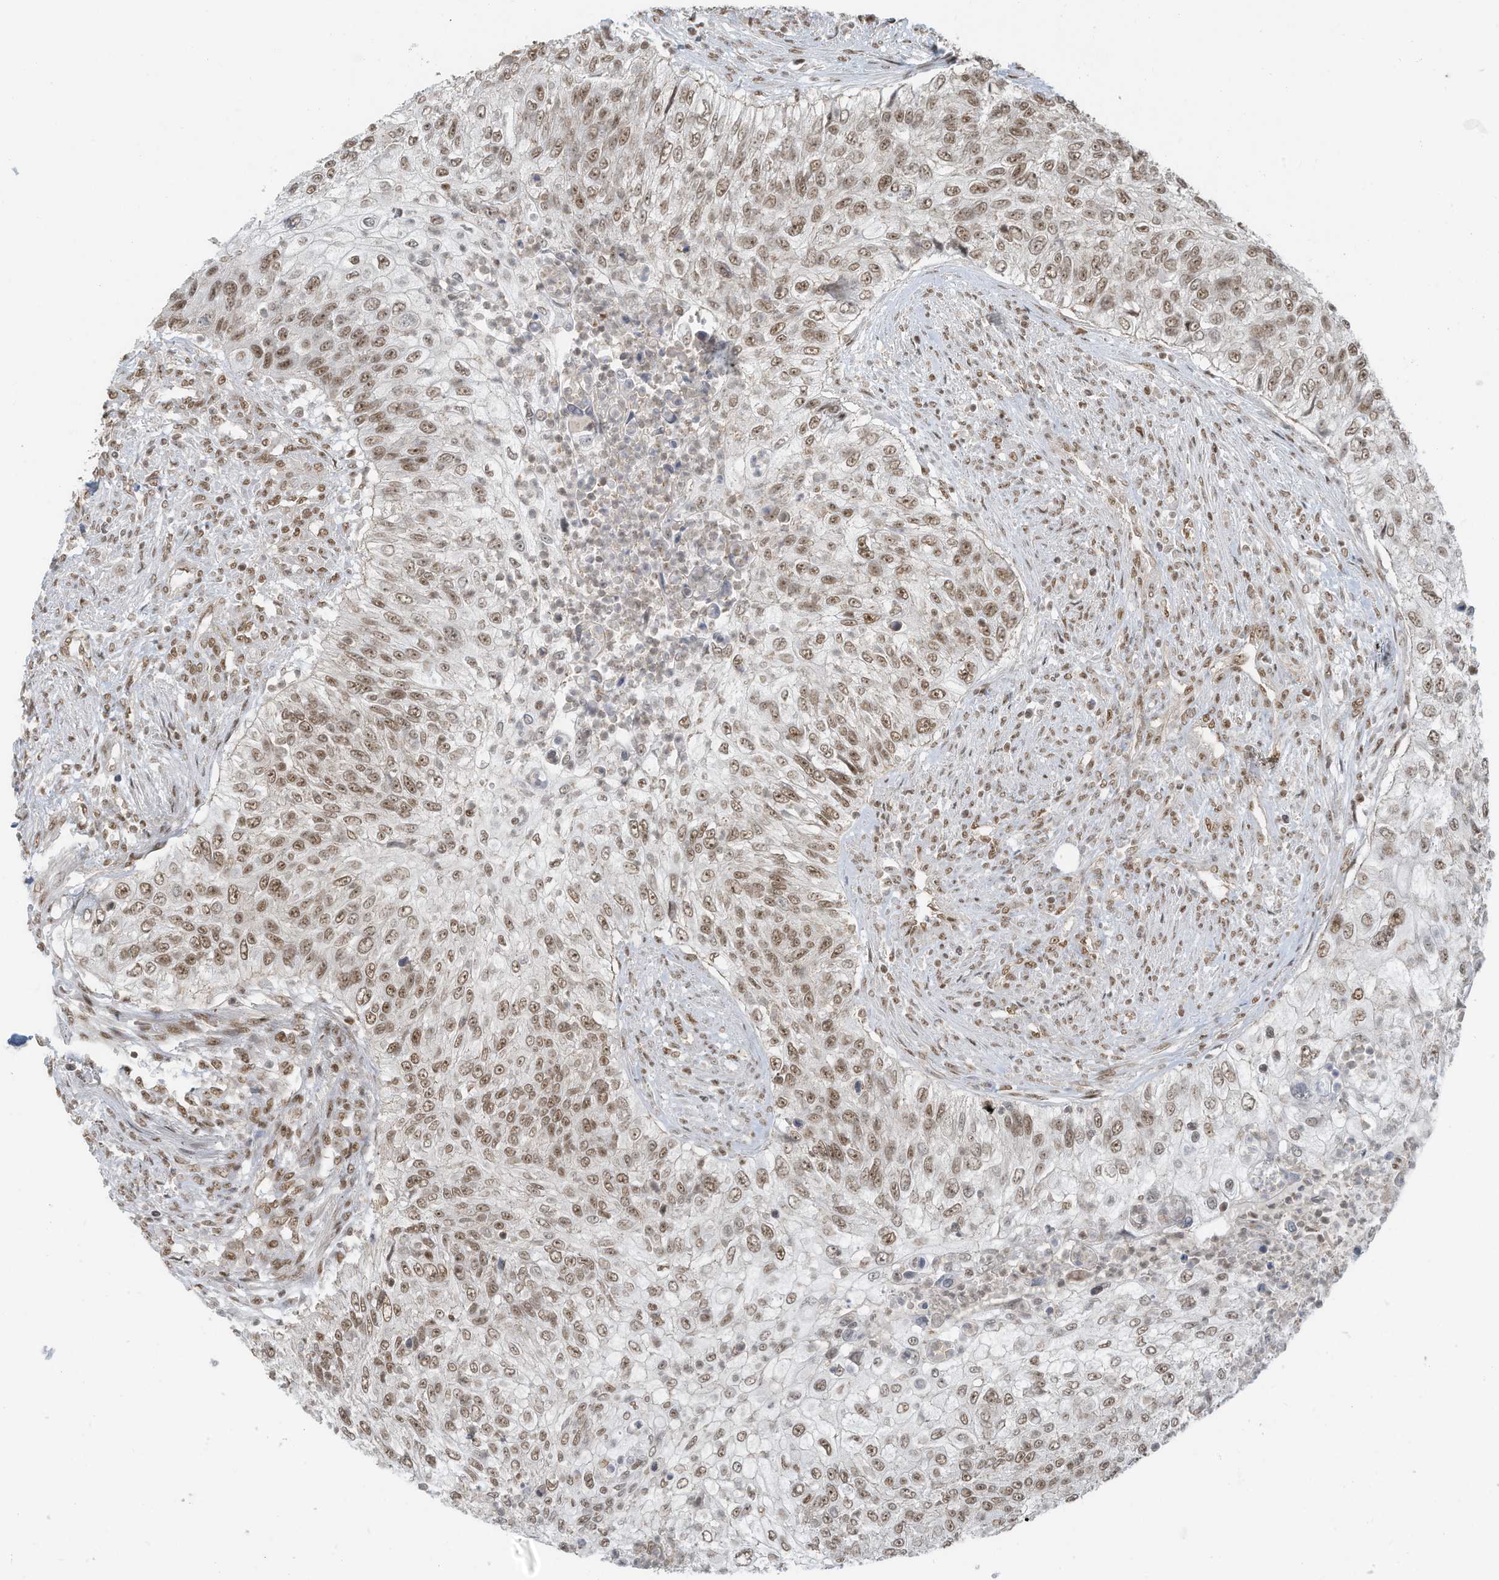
{"staining": {"intensity": "moderate", "quantity": ">75%", "location": "nuclear"}, "tissue": "urothelial cancer", "cell_type": "Tumor cells", "image_type": "cancer", "snomed": [{"axis": "morphology", "description": "Urothelial carcinoma, High grade"}, {"axis": "topography", "description": "Urinary bladder"}], "caption": "This photomicrograph demonstrates urothelial cancer stained with IHC to label a protein in brown. The nuclear of tumor cells show moderate positivity for the protein. Nuclei are counter-stained blue.", "gene": "DBR1", "patient": {"sex": "female", "age": 60}}